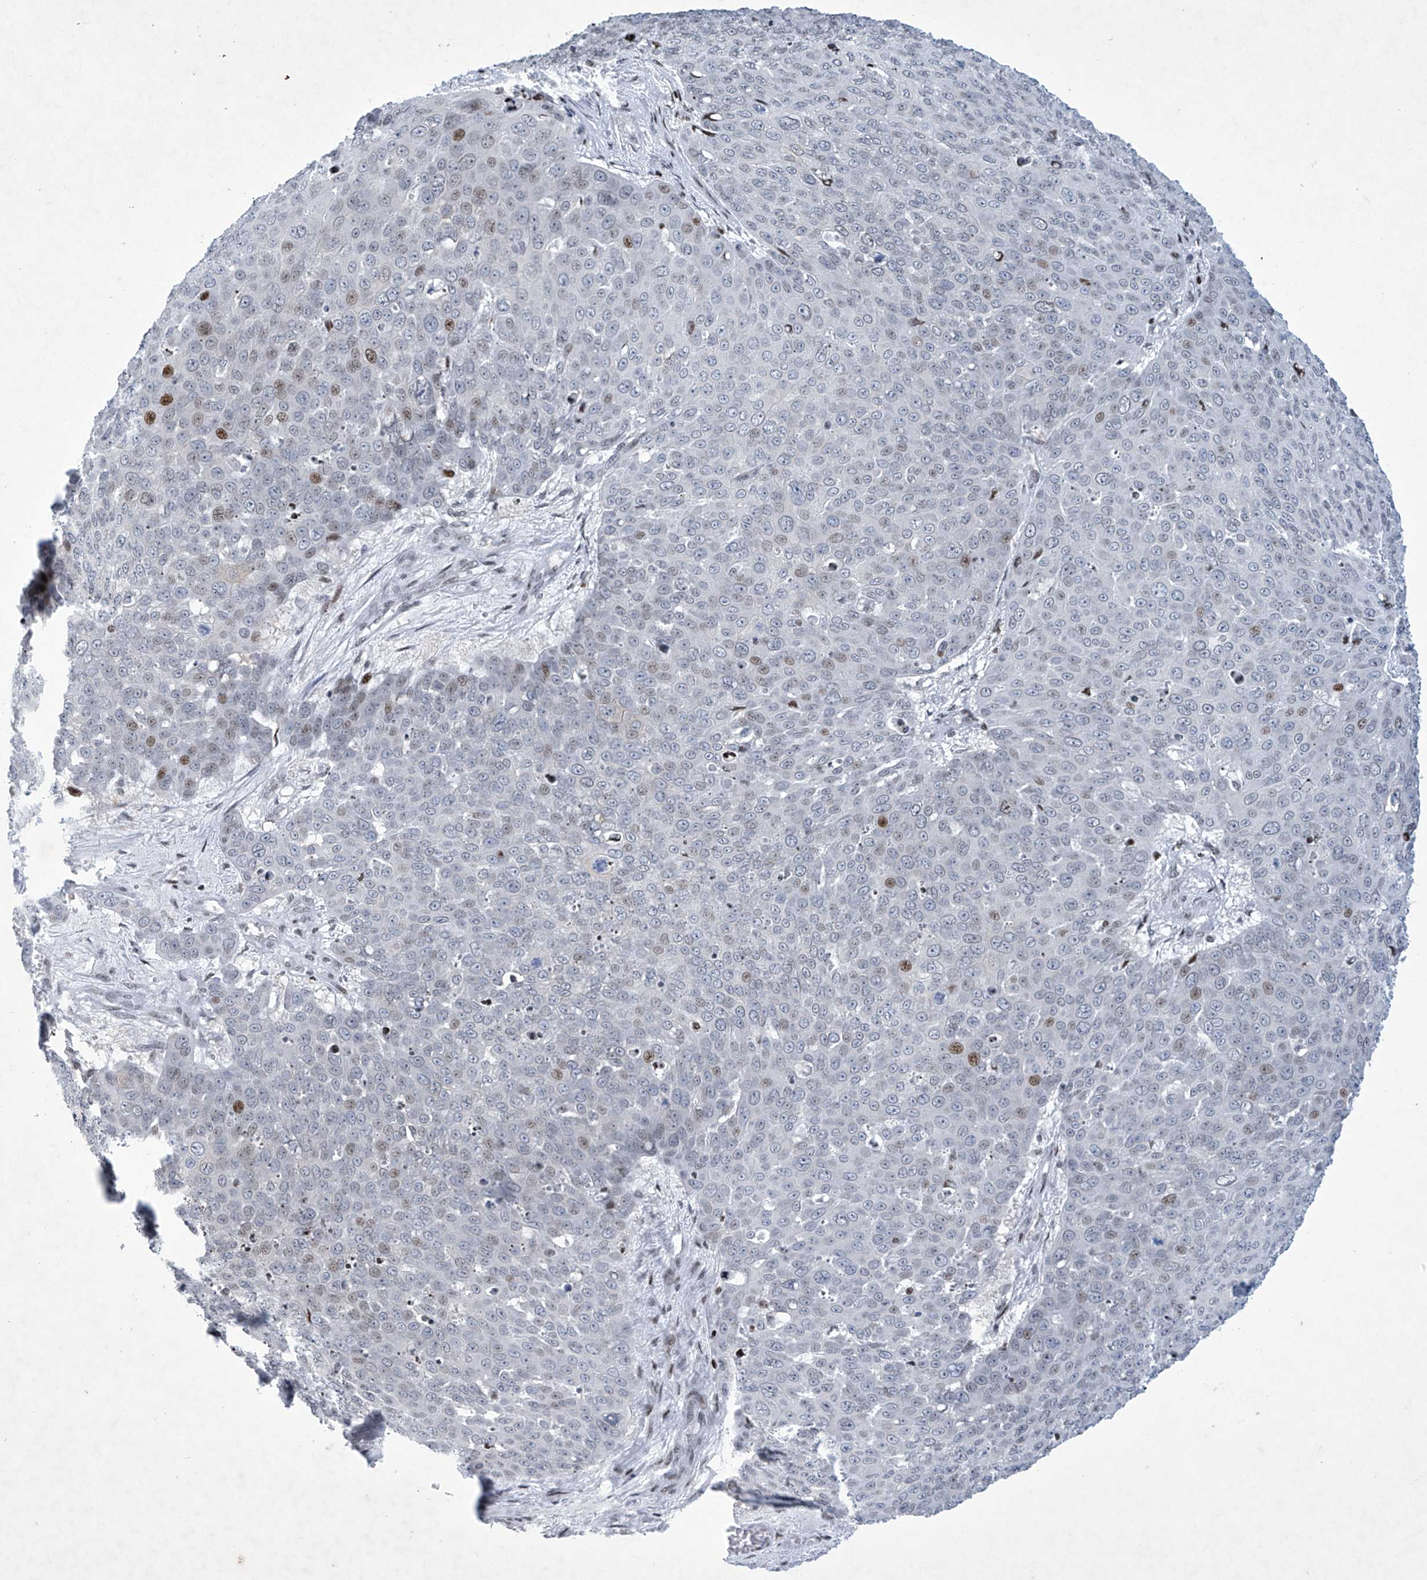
{"staining": {"intensity": "moderate", "quantity": "<25%", "location": "nuclear"}, "tissue": "skin cancer", "cell_type": "Tumor cells", "image_type": "cancer", "snomed": [{"axis": "morphology", "description": "Squamous cell carcinoma, NOS"}, {"axis": "topography", "description": "Skin"}], "caption": "High-power microscopy captured an immunohistochemistry (IHC) micrograph of squamous cell carcinoma (skin), revealing moderate nuclear expression in approximately <25% of tumor cells.", "gene": "RFX7", "patient": {"sex": "male", "age": 71}}